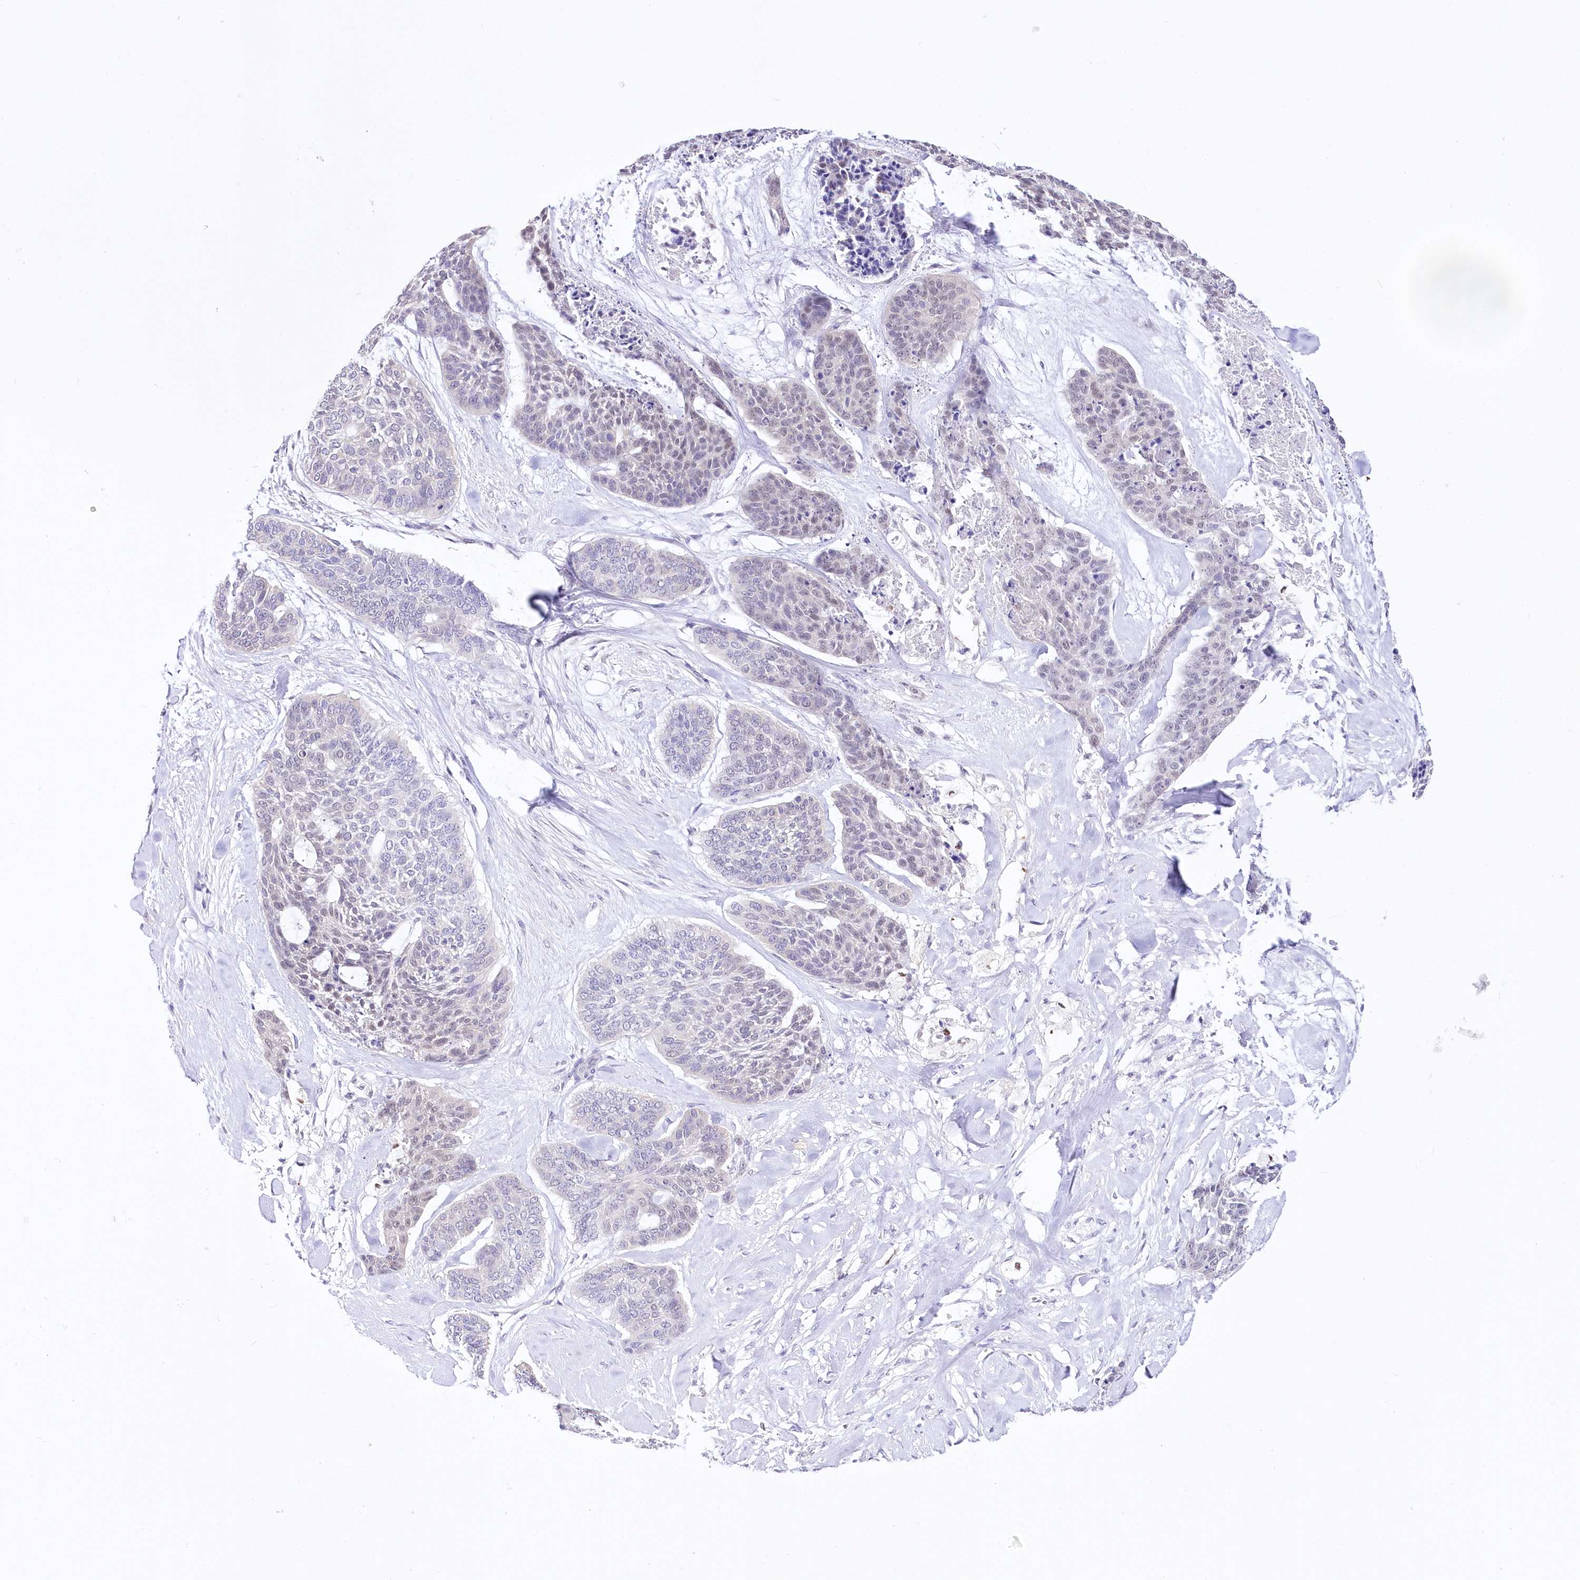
{"staining": {"intensity": "negative", "quantity": "none", "location": "none"}, "tissue": "skin cancer", "cell_type": "Tumor cells", "image_type": "cancer", "snomed": [{"axis": "morphology", "description": "Basal cell carcinoma"}, {"axis": "topography", "description": "Skin"}], "caption": "Immunohistochemistry micrograph of neoplastic tissue: skin cancer (basal cell carcinoma) stained with DAB (3,3'-diaminobenzidine) displays no significant protein staining in tumor cells. (Immunohistochemistry, brightfield microscopy, high magnification).", "gene": "UBA6", "patient": {"sex": "female", "age": 64}}